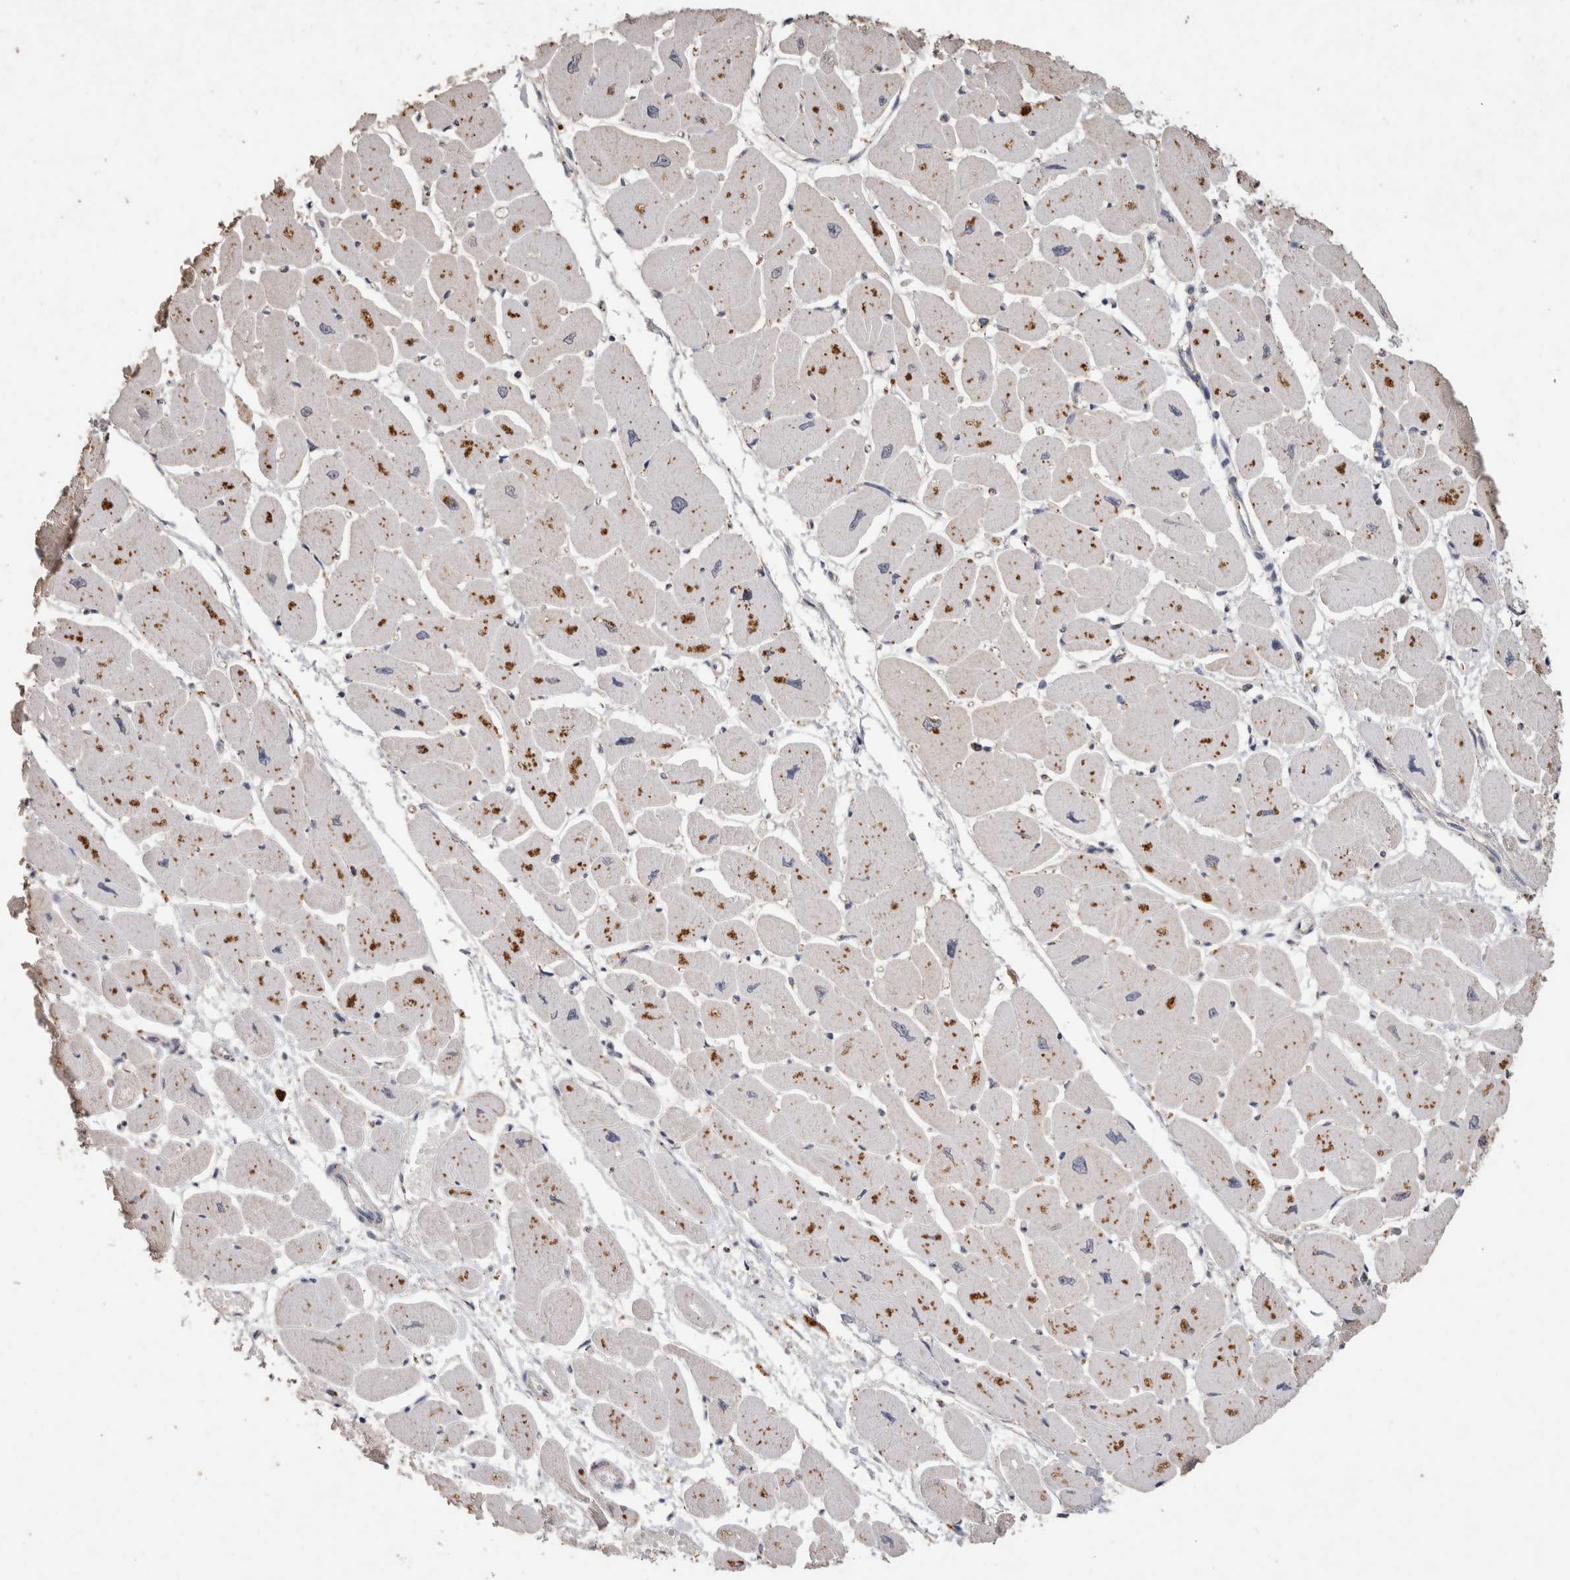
{"staining": {"intensity": "moderate", "quantity": "25%-75%", "location": "cytoplasmic/membranous"}, "tissue": "heart muscle", "cell_type": "Cardiomyocytes", "image_type": "normal", "snomed": [{"axis": "morphology", "description": "Normal tissue, NOS"}, {"axis": "topography", "description": "Heart"}], "caption": "Moderate cytoplasmic/membranous protein expression is seen in about 25%-75% of cardiomyocytes in heart muscle. The protein of interest is shown in brown color, while the nuclei are stained blue.", "gene": "ARSA", "patient": {"sex": "female", "age": 54}}